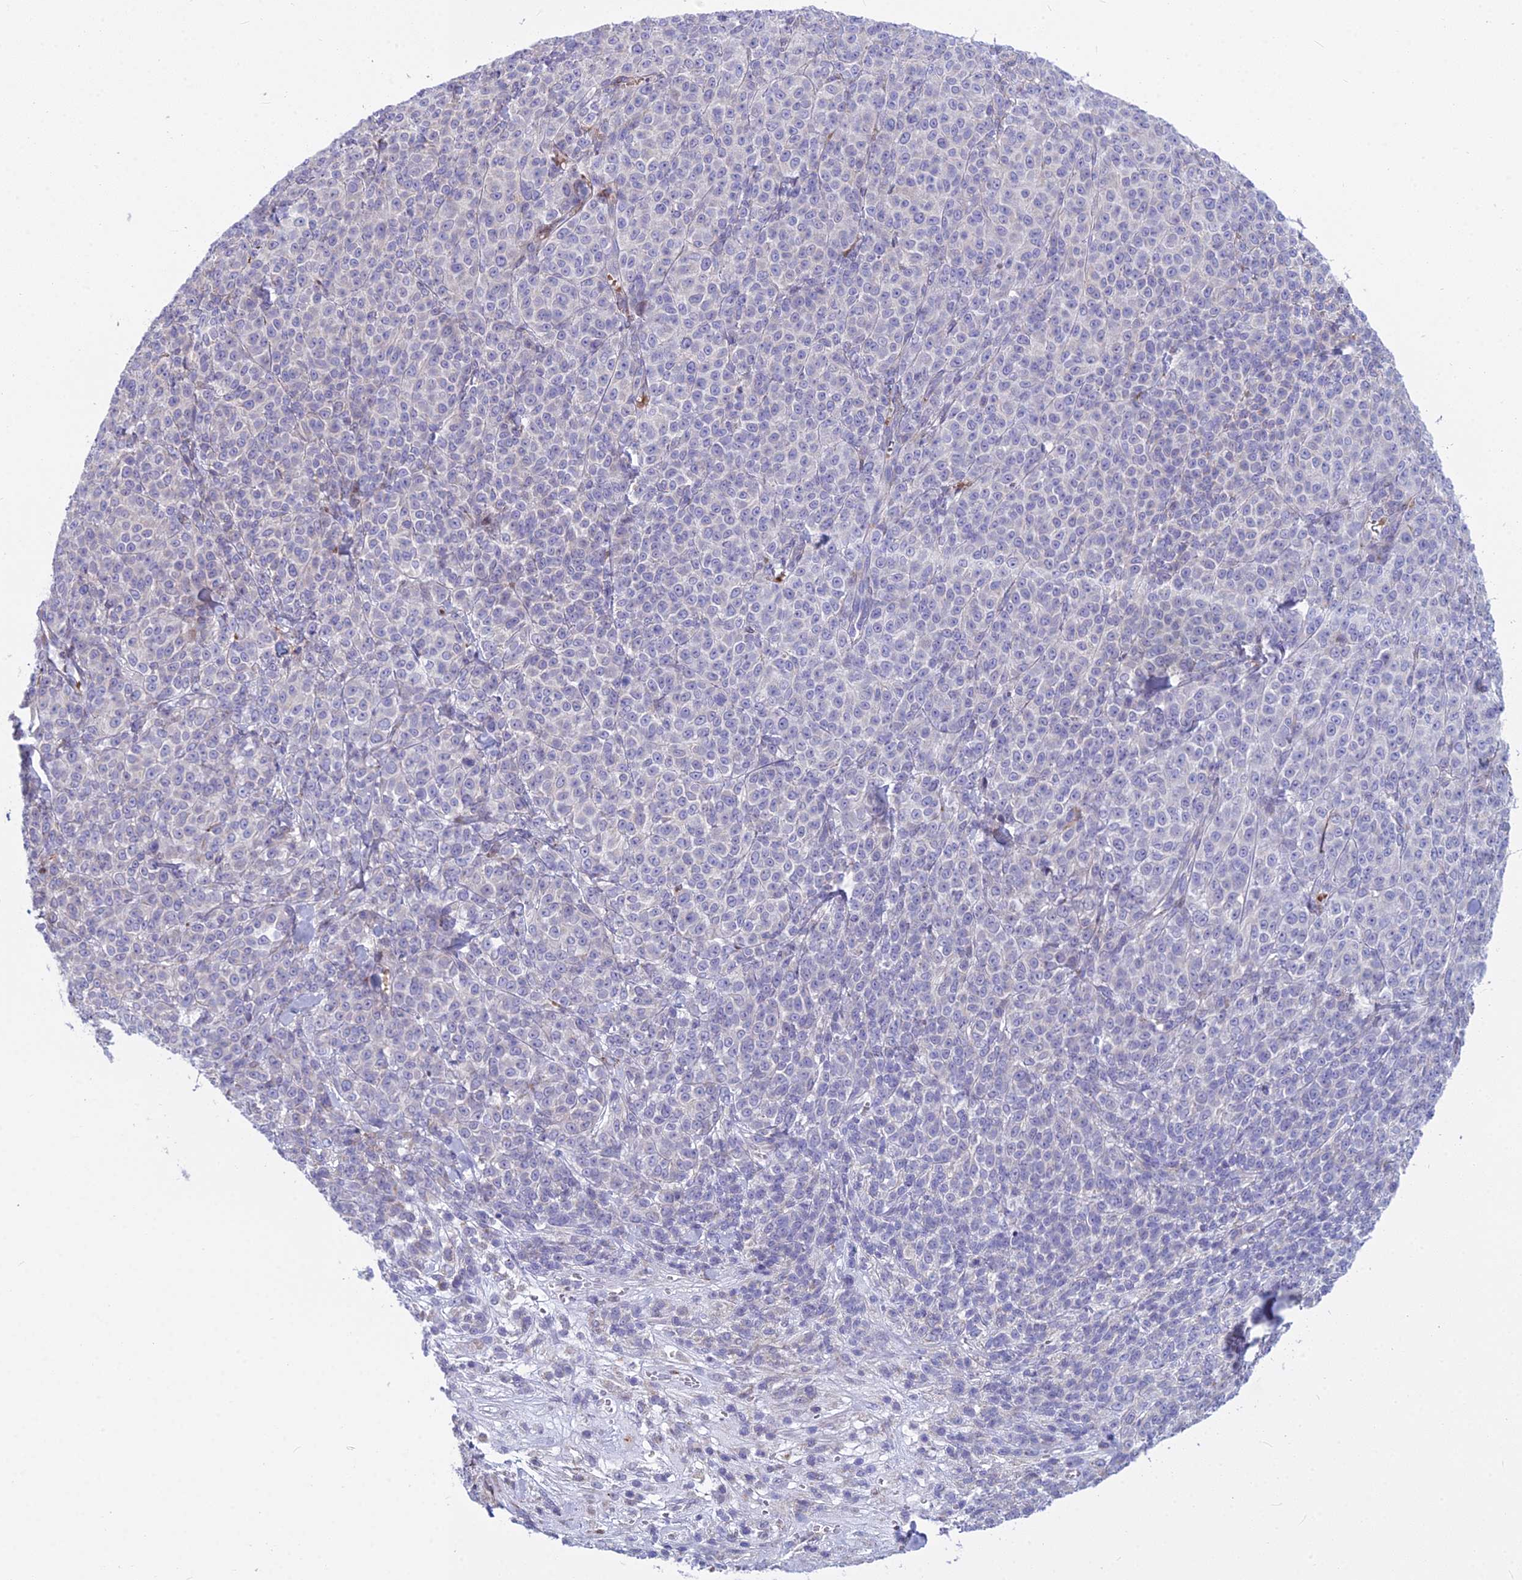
{"staining": {"intensity": "negative", "quantity": "none", "location": "none"}, "tissue": "melanoma", "cell_type": "Tumor cells", "image_type": "cancer", "snomed": [{"axis": "morphology", "description": "Normal tissue, NOS"}, {"axis": "morphology", "description": "Malignant melanoma, NOS"}, {"axis": "topography", "description": "Skin"}], "caption": "This is an IHC photomicrograph of malignant melanoma. There is no staining in tumor cells.", "gene": "PCDHB14", "patient": {"sex": "female", "age": 34}}